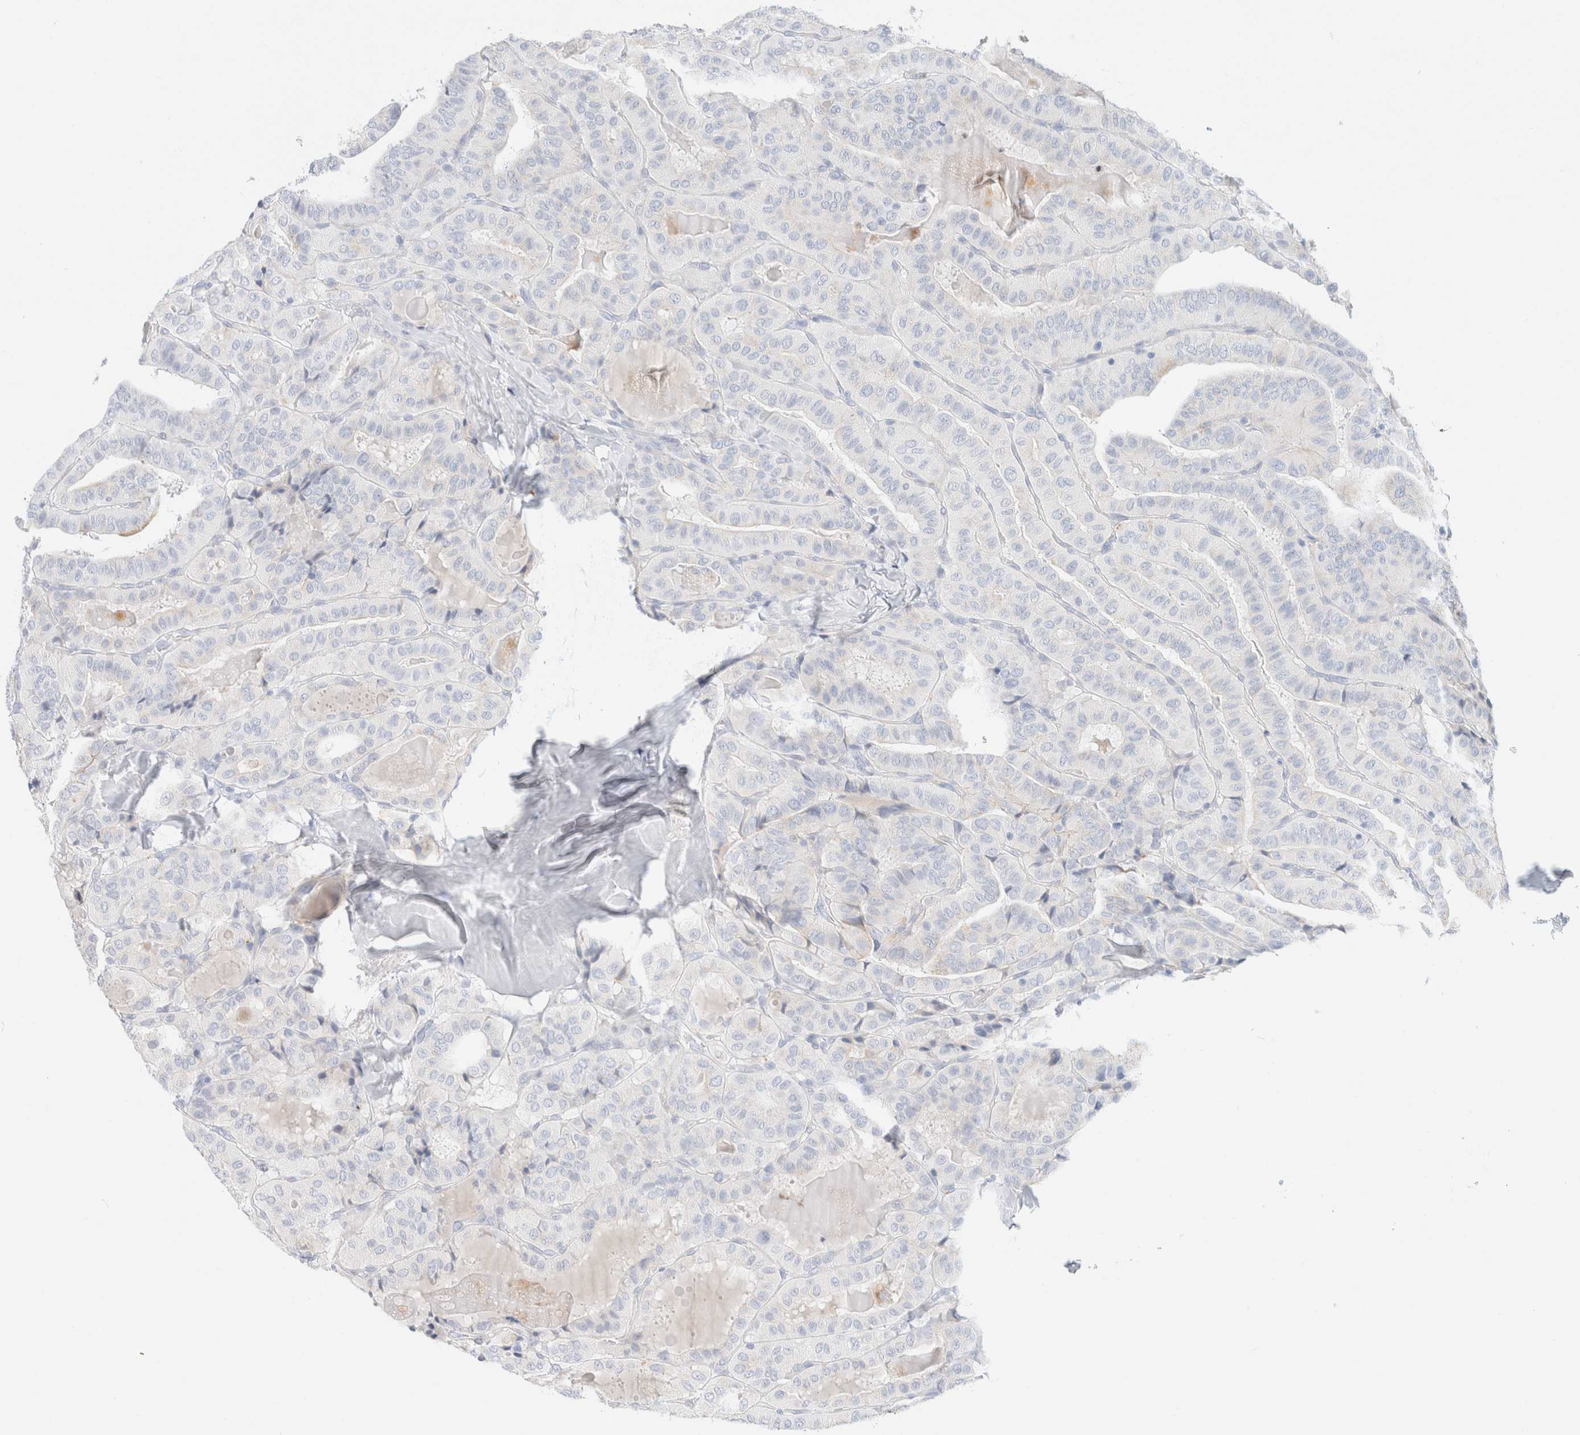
{"staining": {"intensity": "negative", "quantity": "none", "location": "none"}, "tissue": "thyroid cancer", "cell_type": "Tumor cells", "image_type": "cancer", "snomed": [{"axis": "morphology", "description": "Papillary adenocarcinoma, NOS"}, {"axis": "topography", "description": "Thyroid gland"}], "caption": "Papillary adenocarcinoma (thyroid) stained for a protein using immunohistochemistry shows no expression tumor cells.", "gene": "CPQ", "patient": {"sex": "male", "age": 77}}